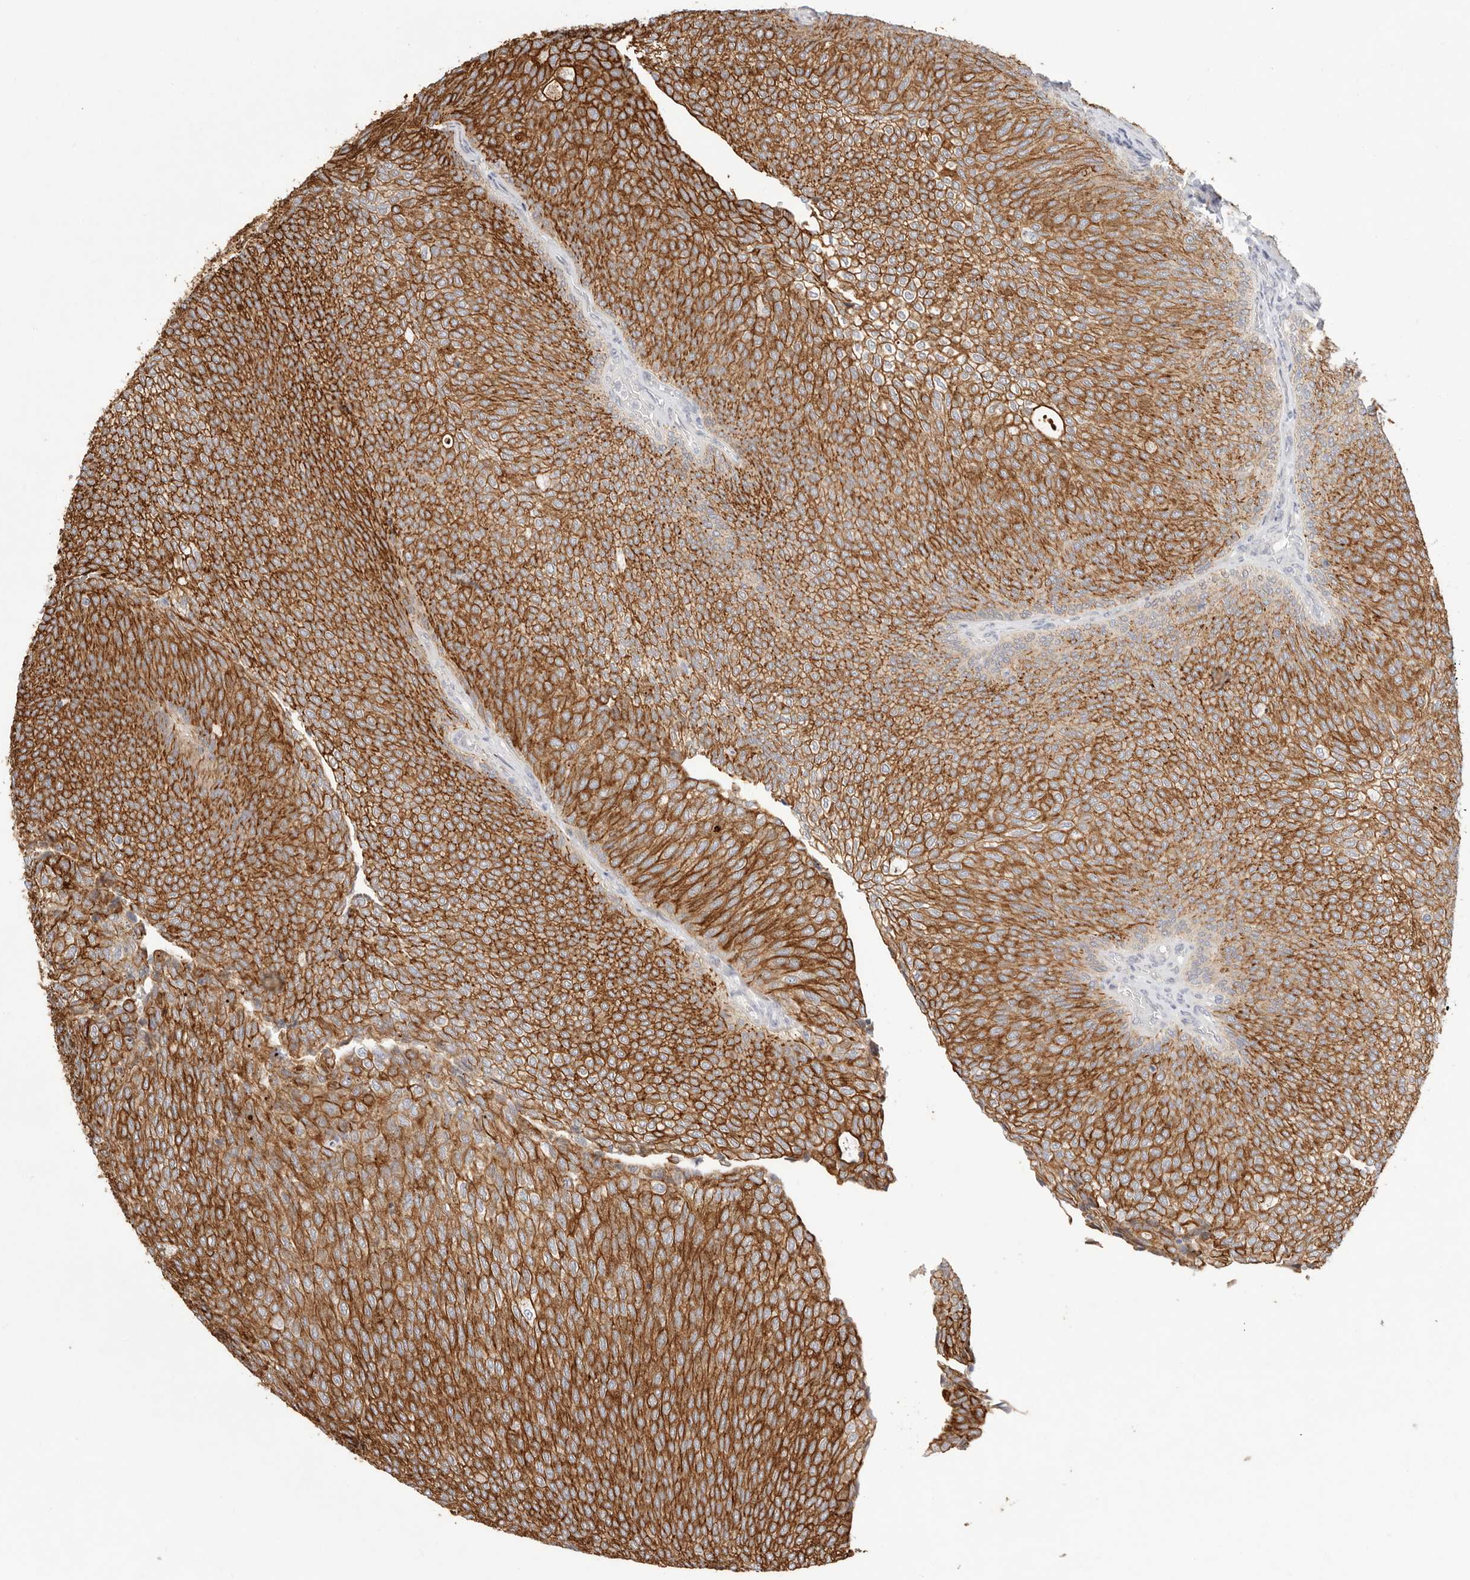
{"staining": {"intensity": "strong", "quantity": ">75%", "location": "cytoplasmic/membranous"}, "tissue": "urothelial cancer", "cell_type": "Tumor cells", "image_type": "cancer", "snomed": [{"axis": "morphology", "description": "Urothelial carcinoma, Low grade"}, {"axis": "topography", "description": "Urinary bladder"}], "caption": "Urothelial cancer was stained to show a protein in brown. There is high levels of strong cytoplasmic/membranous staining in approximately >75% of tumor cells.", "gene": "USH1C", "patient": {"sex": "female", "age": 79}}